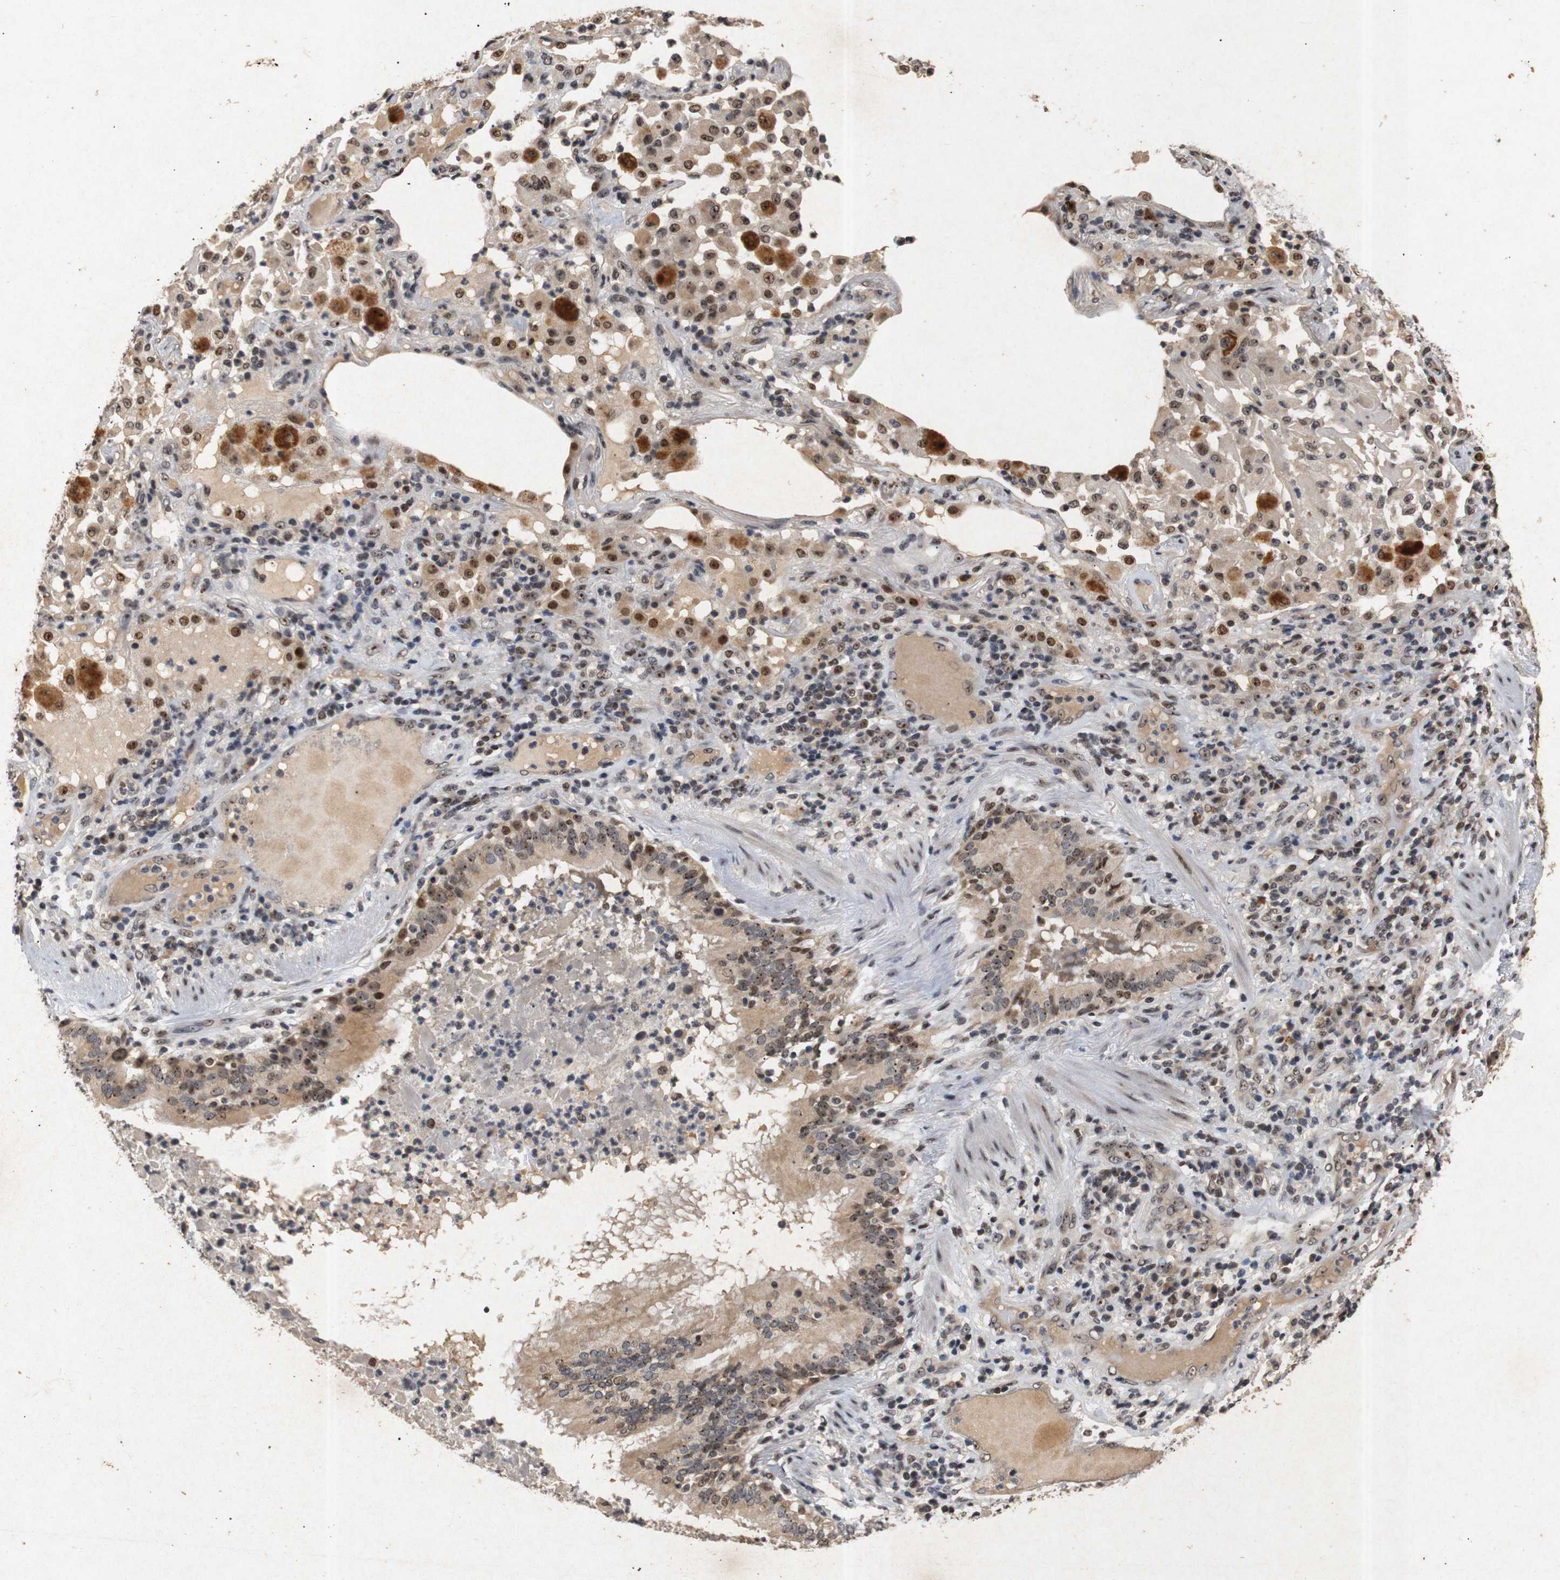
{"staining": {"intensity": "moderate", "quantity": ">75%", "location": "cytoplasmic/membranous,nuclear"}, "tissue": "lung cancer", "cell_type": "Tumor cells", "image_type": "cancer", "snomed": [{"axis": "morphology", "description": "Squamous cell carcinoma, NOS"}, {"axis": "topography", "description": "Lung"}], "caption": "Brown immunohistochemical staining in human lung cancer (squamous cell carcinoma) demonstrates moderate cytoplasmic/membranous and nuclear expression in about >75% of tumor cells.", "gene": "PARN", "patient": {"sex": "male", "age": 57}}